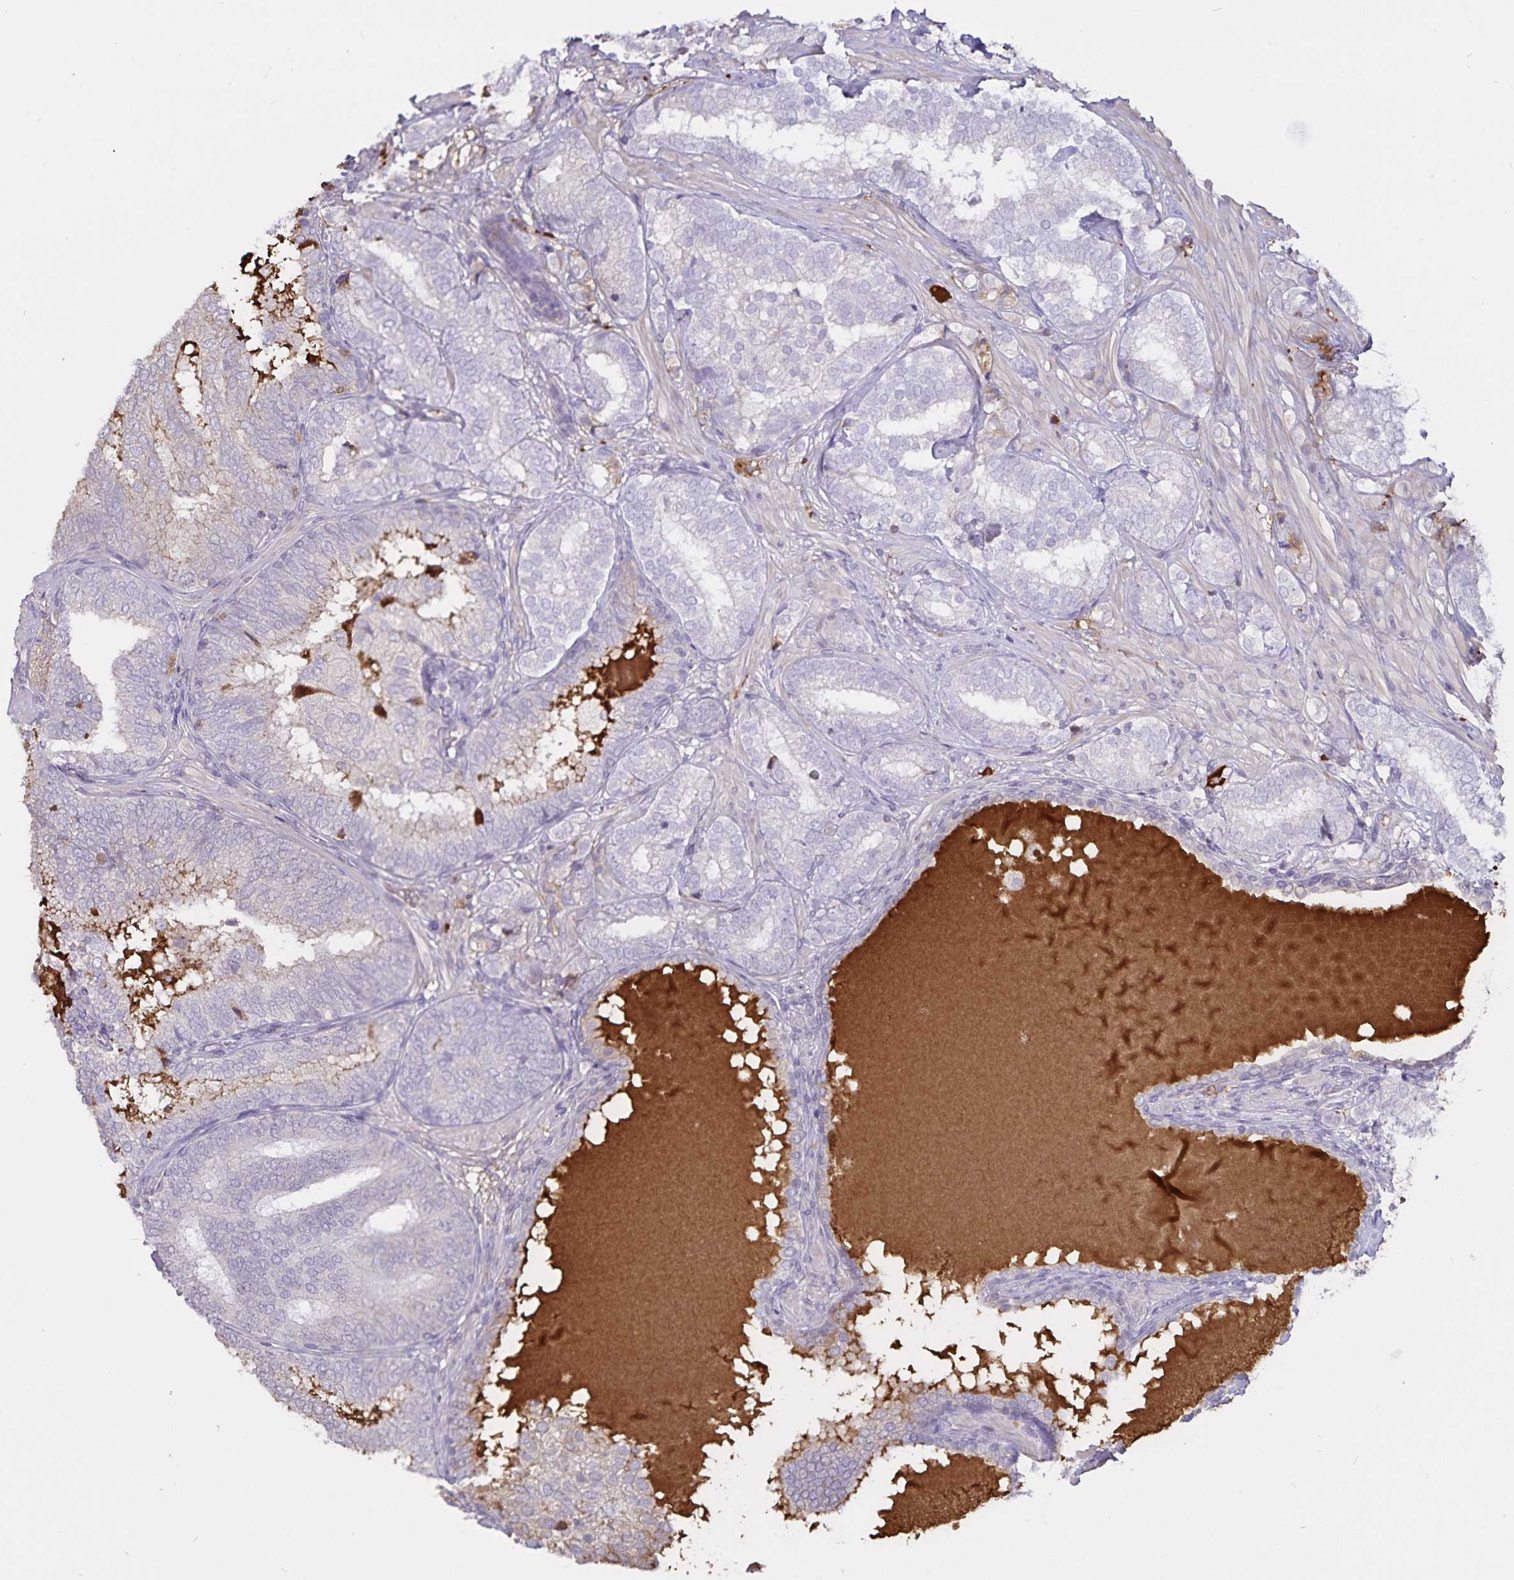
{"staining": {"intensity": "negative", "quantity": "none", "location": "none"}, "tissue": "prostate cancer", "cell_type": "Tumor cells", "image_type": "cancer", "snomed": [{"axis": "morphology", "description": "Adenocarcinoma, High grade"}, {"axis": "topography", "description": "Prostate"}], "caption": "Immunohistochemistry histopathology image of human prostate cancer stained for a protein (brown), which displays no staining in tumor cells. Nuclei are stained in blue.", "gene": "FGG", "patient": {"sex": "male", "age": 72}}